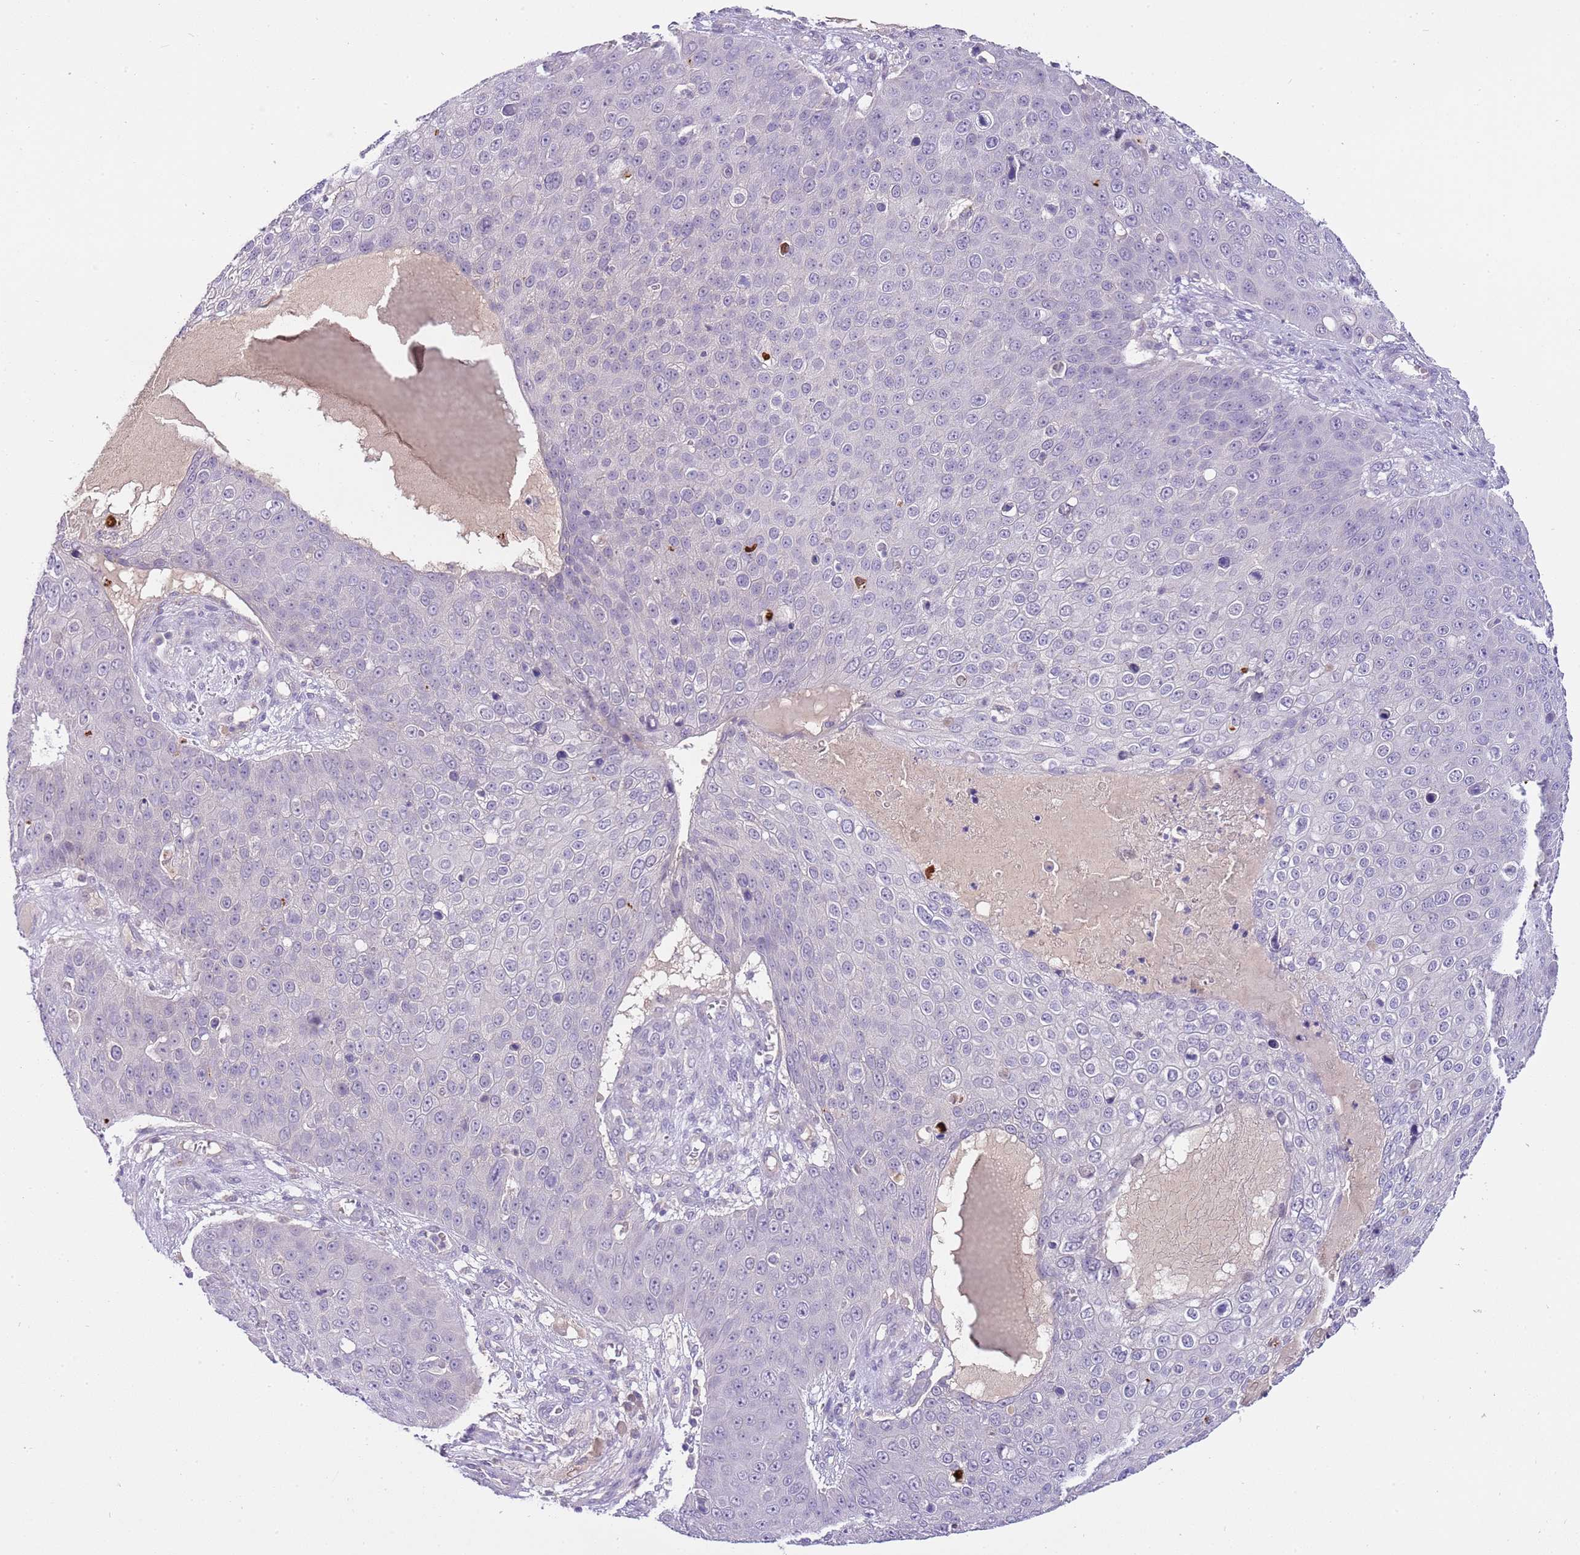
{"staining": {"intensity": "negative", "quantity": "none", "location": "none"}, "tissue": "skin cancer", "cell_type": "Tumor cells", "image_type": "cancer", "snomed": [{"axis": "morphology", "description": "Squamous cell carcinoma, NOS"}, {"axis": "topography", "description": "Skin"}], "caption": "Immunohistochemistry photomicrograph of human squamous cell carcinoma (skin) stained for a protein (brown), which shows no positivity in tumor cells.", "gene": "CFAP73", "patient": {"sex": "male", "age": 71}}